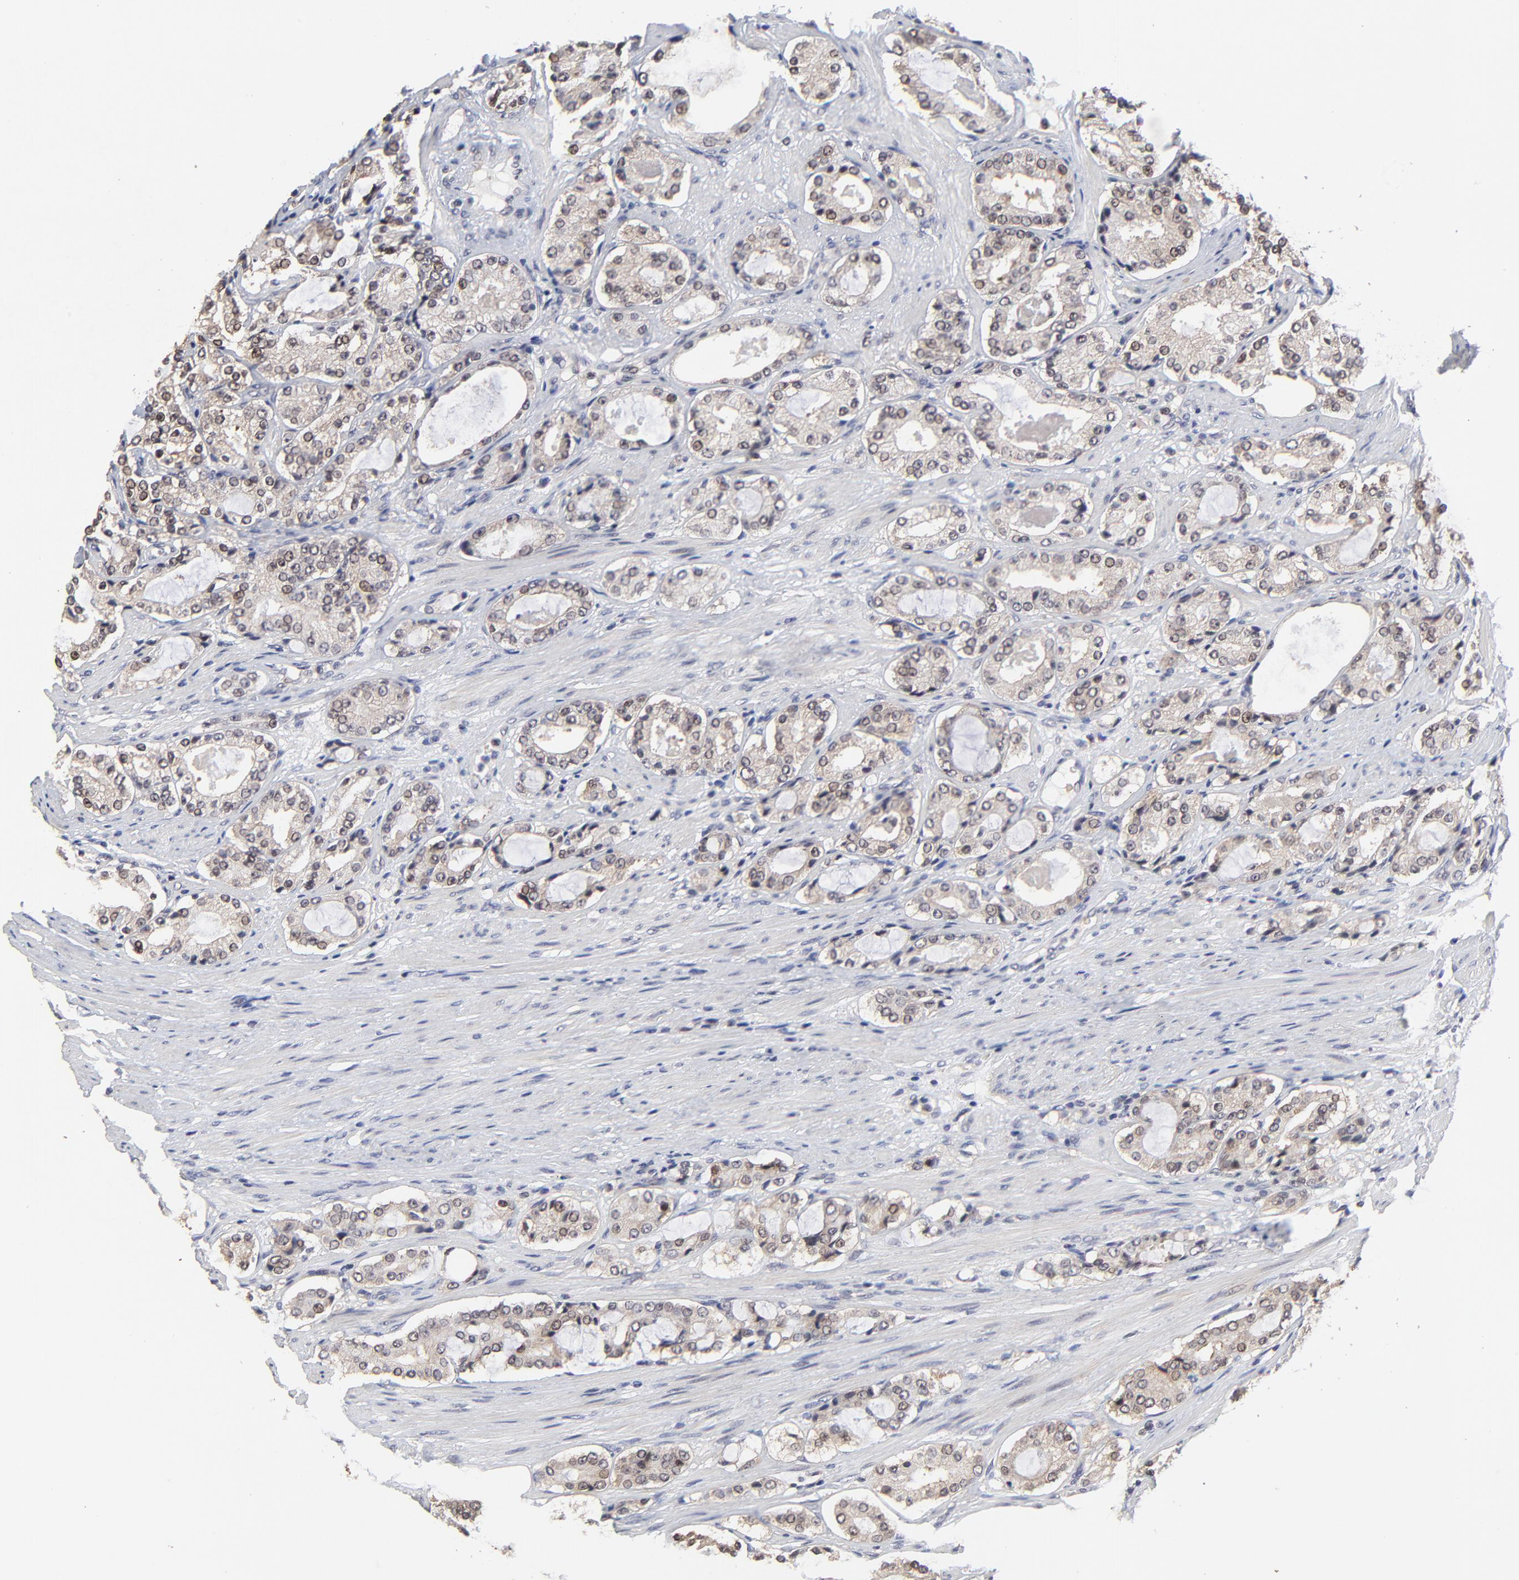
{"staining": {"intensity": "weak", "quantity": ">75%", "location": "cytoplasmic/membranous"}, "tissue": "prostate cancer", "cell_type": "Tumor cells", "image_type": "cancer", "snomed": [{"axis": "morphology", "description": "Adenocarcinoma, High grade"}, {"axis": "topography", "description": "Prostate"}], "caption": "Weak cytoplasmic/membranous positivity for a protein is seen in about >75% of tumor cells of prostate cancer using IHC.", "gene": "FRMD8", "patient": {"sex": "male", "age": 72}}